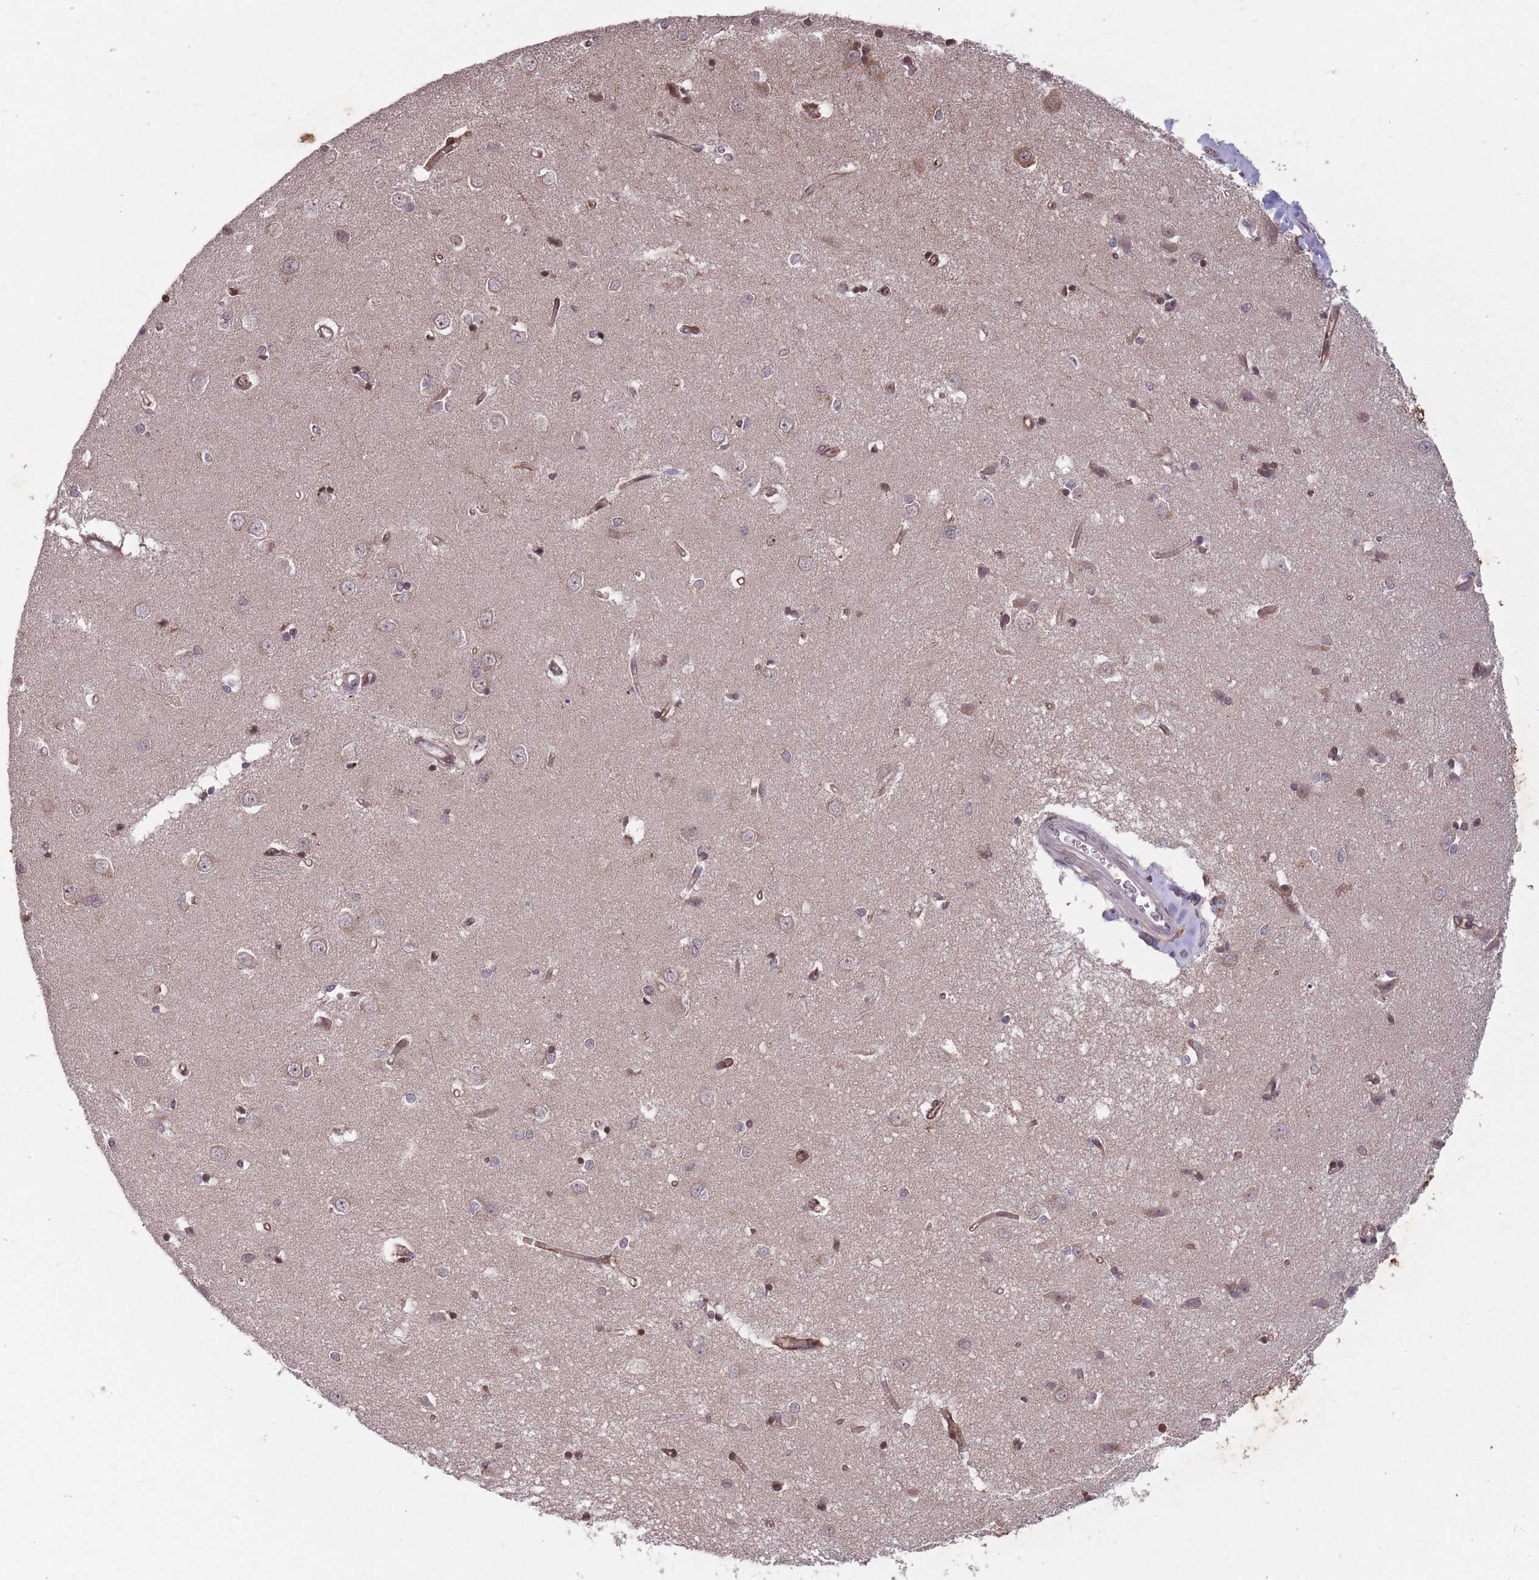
{"staining": {"intensity": "moderate", "quantity": "<25%", "location": "nuclear"}, "tissue": "caudate", "cell_type": "Glial cells", "image_type": "normal", "snomed": [{"axis": "morphology", "description": "Normal tissue, NOS"}, {"axis": "topography", "description": "Lateral ventricle wall"}], "caption": "Benign caudate was stained to show a protein in brown. There is low levels of moderate nuclear expression in about <25% of glial cells.", "gene": "GGT5", "patient": {"sex": "male", "age": 37}}